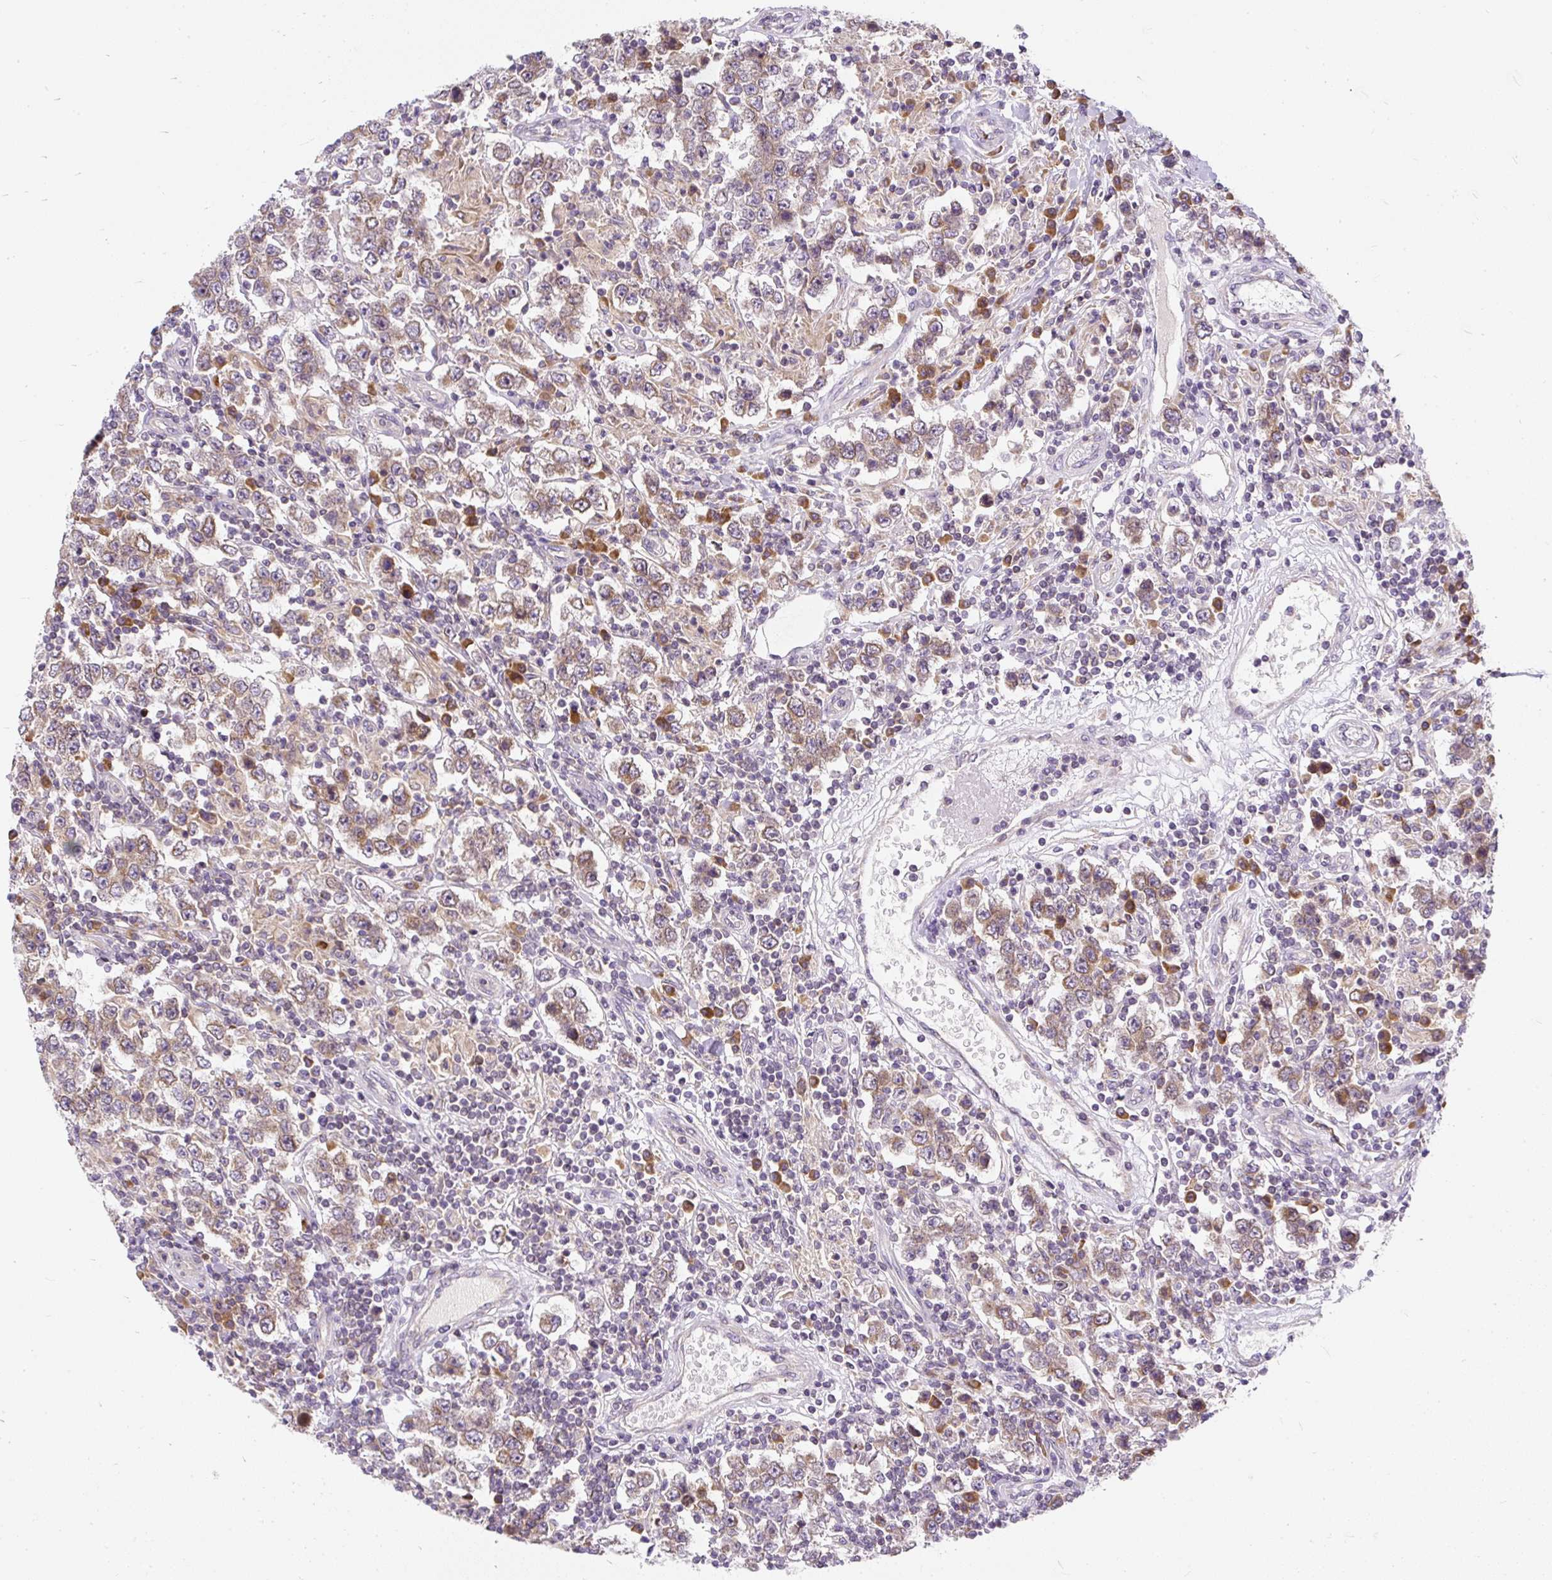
{"staining": {"intensity": "moderate", "quantity": ">75%", "location": "cytoplasmic/membranous"}, "tissue": "testis cancer", "cell_type": "Tumor cells", "image_type": "cancer", "snomed": [{"axis": "morphology", "description": "Normal tissue, NOS"}, {"axis": "morphology", "description": "Urothelial carcinoma, High grade"}, {"axis": "morphology", "description": "Seminoma, NOS"}, {"axis": "morphology", "description": "Carcinoma, Embryonal, NOS"}, {"axis": "topography", "description": "Urinary bladder"}, {"axis": "topography", "description": "Testis"}], "caption": "The immunohistochemical stain shows moderate cytoplasmic/membranous expression in tumor cells of testis cancer tissue.", "gene": "CYP20A1", "patient": {"sex": "male", "age": 41}}